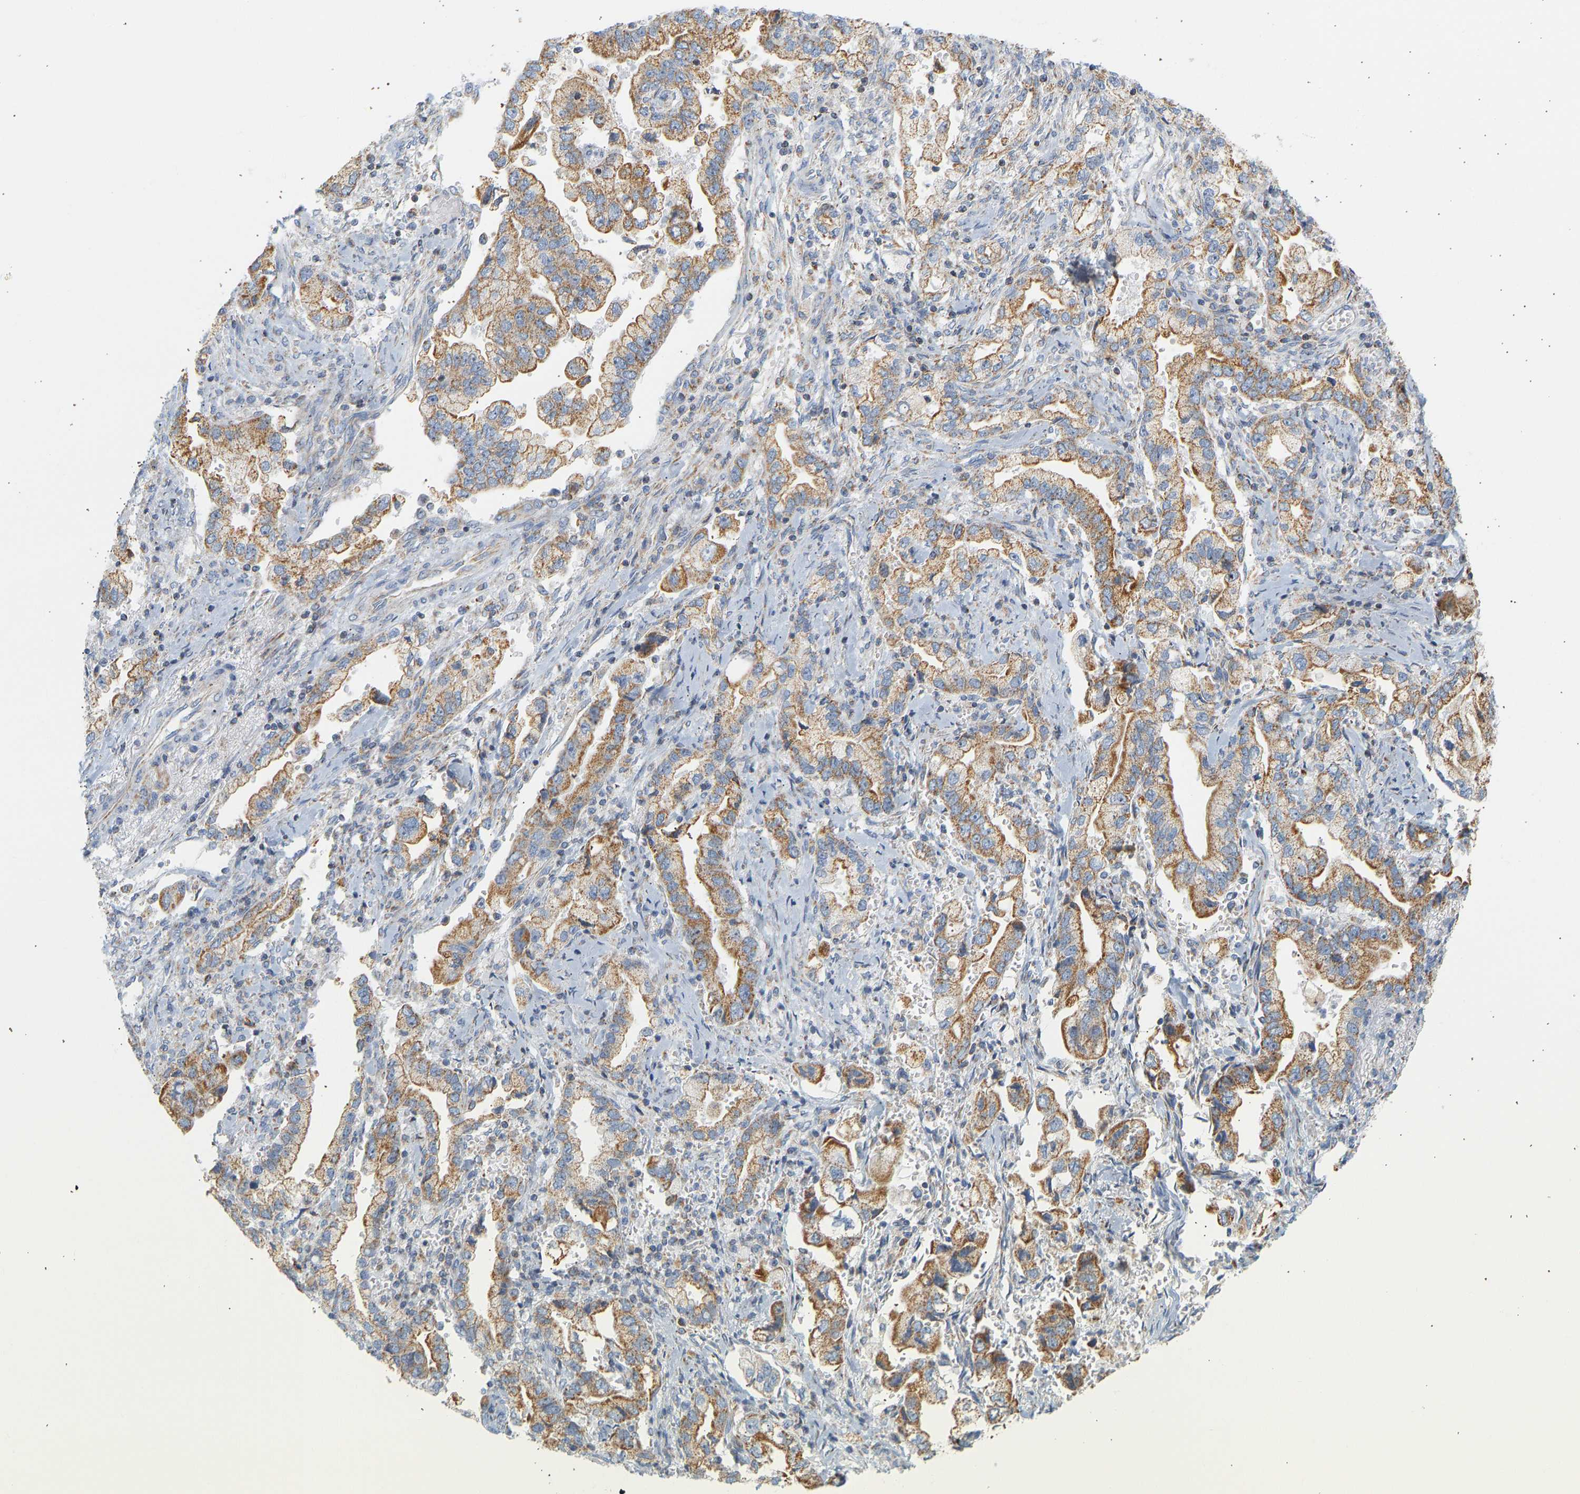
{"staining": {"intensity": "moderate", "quantity": ">75%", "location": "cytoplasmic/membranous"}, "tissue": "stomach cancer", "cell_type": "Tumor cells", "image_type": "cancer", "snomed": [{"axis": "morphology", "description": "Normal tissue, NOS"}, {"axis": "morphology", "description": "Adenocarcinoma, NOS"}, {"axis": "topography", "description": "Stomach"}], "caption": "Immunohistochemical staining of human adenocarcinoma (stomach) exhibits medium levels of moderate cytoplasmic/membranous protein expression in approximately >75% of tumor cells. The staining was performed using DAB (3,3'-diaminobenzidine) to visualize the protein expression in brown, while the nuclei were stained in blue with hematoxylin (Magnification: 20x).", "gene": "GRPEL2", "patient": {"sex": "male", "age": 62}}